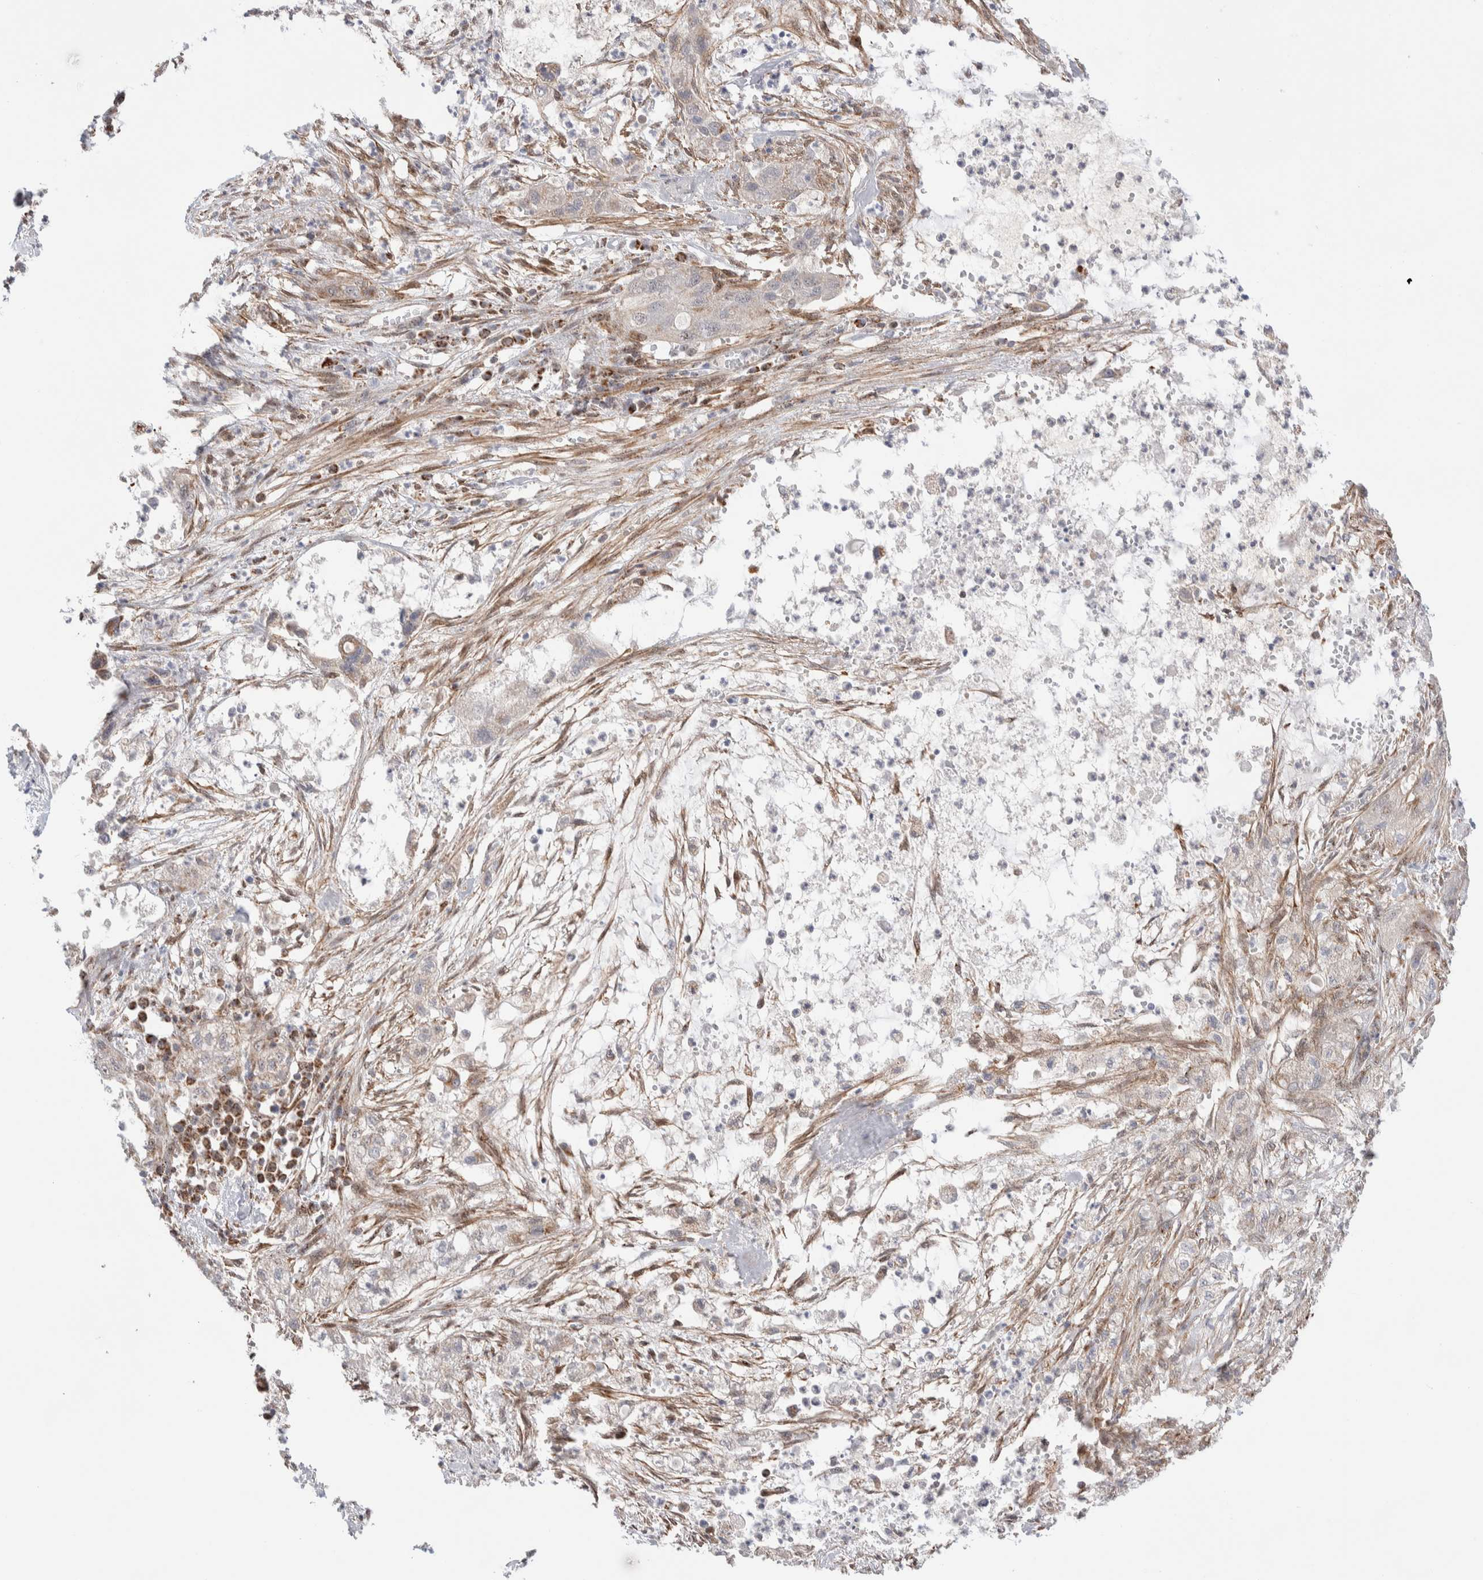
{"staining": {"intensity": "negative", "quantity": "none", "location": "none"}, "tissue": "pancreatic cancer", "cell_type": "Tumor cells", "image_type": "cancer", "snomed": [{"axis": "morphology", "description": "Adenocarcinoma, NOS"}, {"axis": "topography", "description": "Pancreas"}], "caption": "Immunohistochemistry (IHC) photomicrograph of pancreatic cancer stained for a protein (brown), which exhibits no expression in tumor cells.", "gene": "ZNF695", "patient": {"sex": "female", "age": 78}}